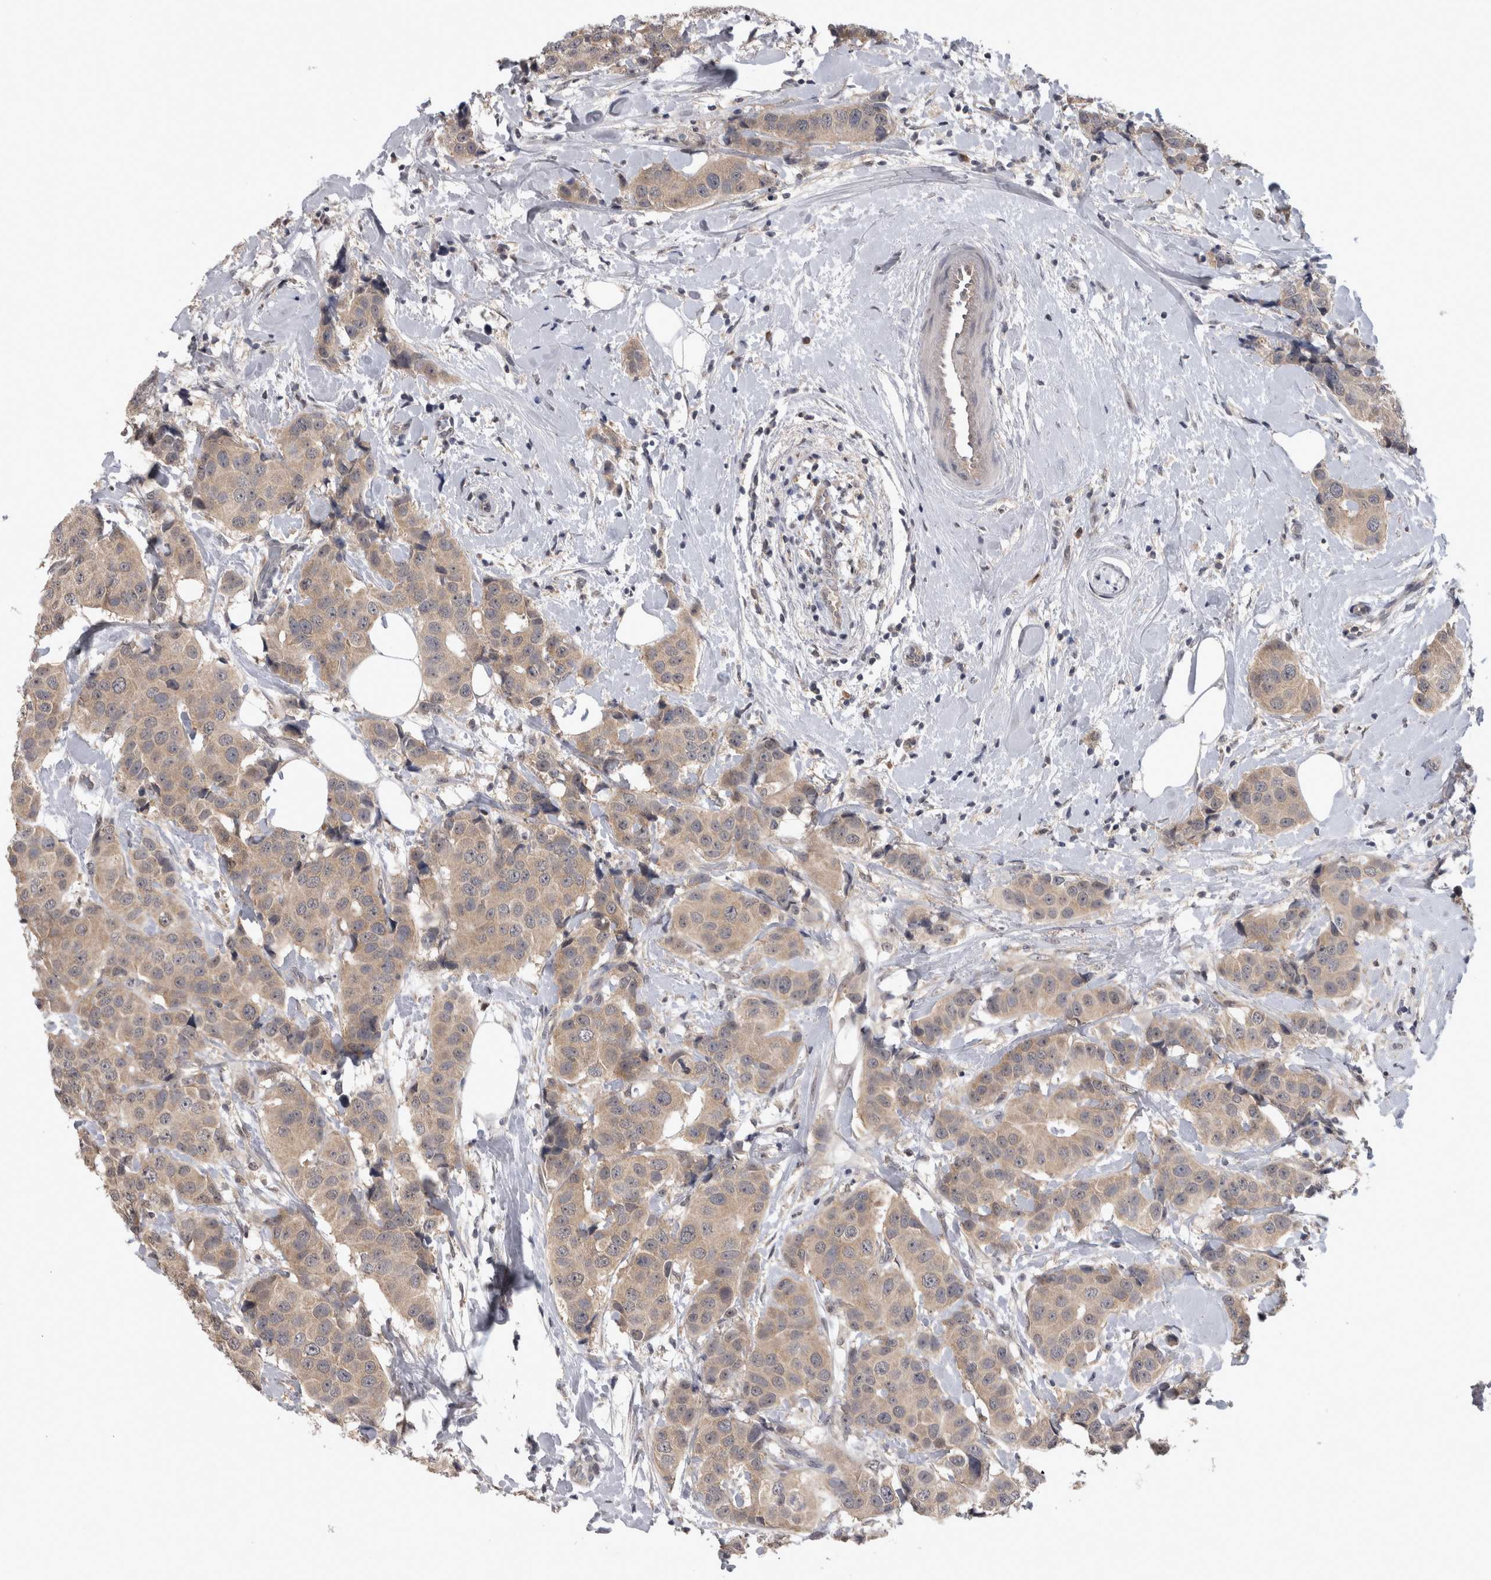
{"staining": {"intensity": "weak", "quantity": ">75%", "location": "cytoplasmic/membranous"}, "tissue": "breast cancer", "cell_type": "Tumor cells", "image_type": "cancer", "snomed": [{"axis": "morphology", "description": "Normal tissue, NOS"}, {"axis": "morphology", "description": "Duct carcinoma"}, {"axis": "topography", "description": "Breast"}], "caption": "Breast cancer stained with IHC shows weak cytoplasmic/membranous staining in about >75% of tumor cells. Nuclei are stained in blue.", "gene": "ZNF114", "patient": {"sex": "female", "age": 39}}